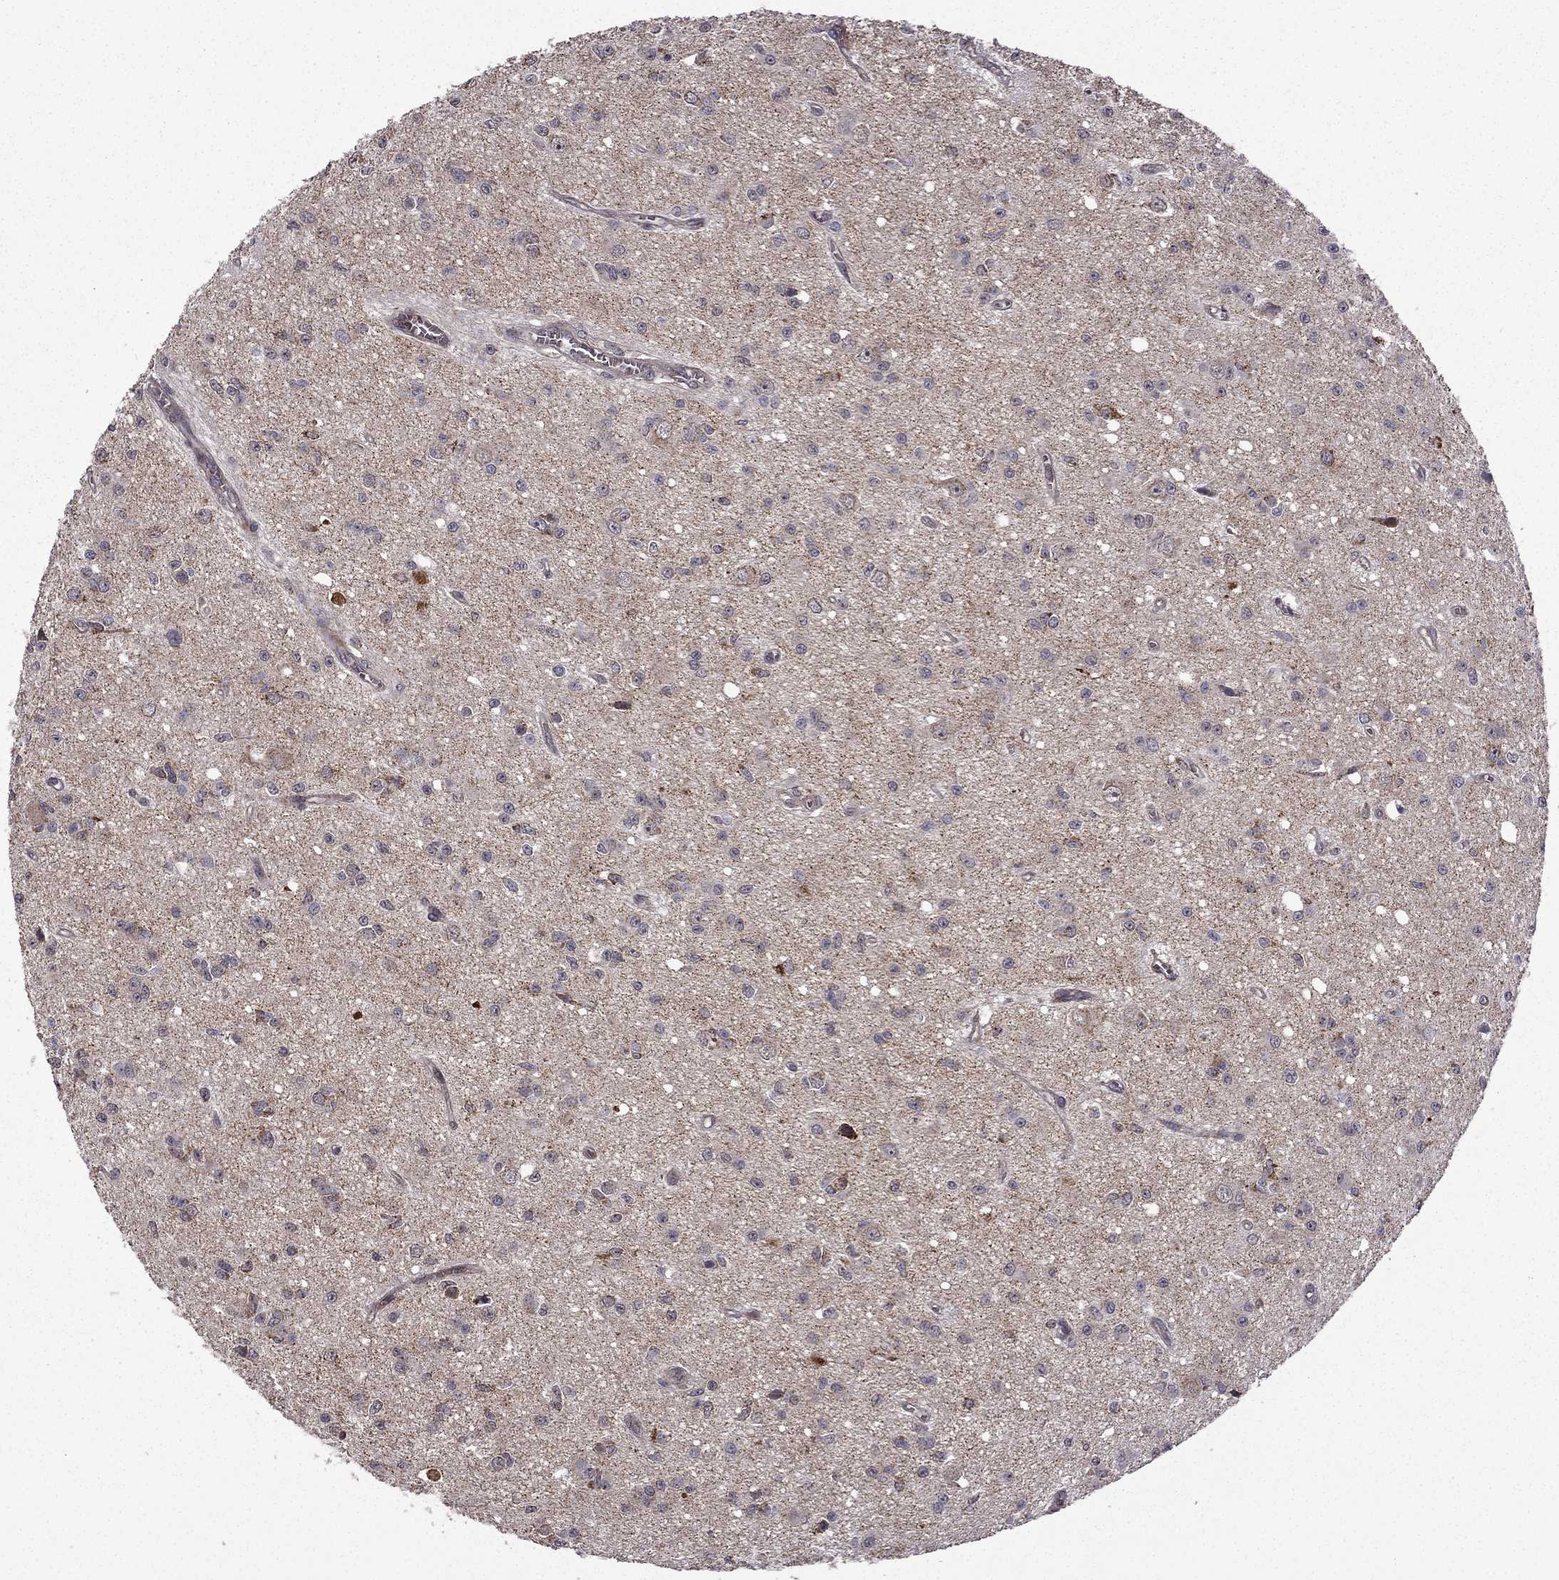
{"staining": {"intensity": "negative", "quantity": "none", "location": "none"}, "tissue": "glioma", "cell_type": "Tumor cells", "image_type": "cancer", "snomed": [{"axis": "morphology", "description": "Glioma, malignant, Low grade"}, {"axis": "topography", "description": "Brain"}], "caption": "Immunohistochemistry (IHC) micrograph of neoplastic tissue: low-grade glioma (malignant) stained with DAB reveals no significant protein positivity in tumor cells.", "gene": "TAB2", "patient": {"sex": "female", "age": 45}}